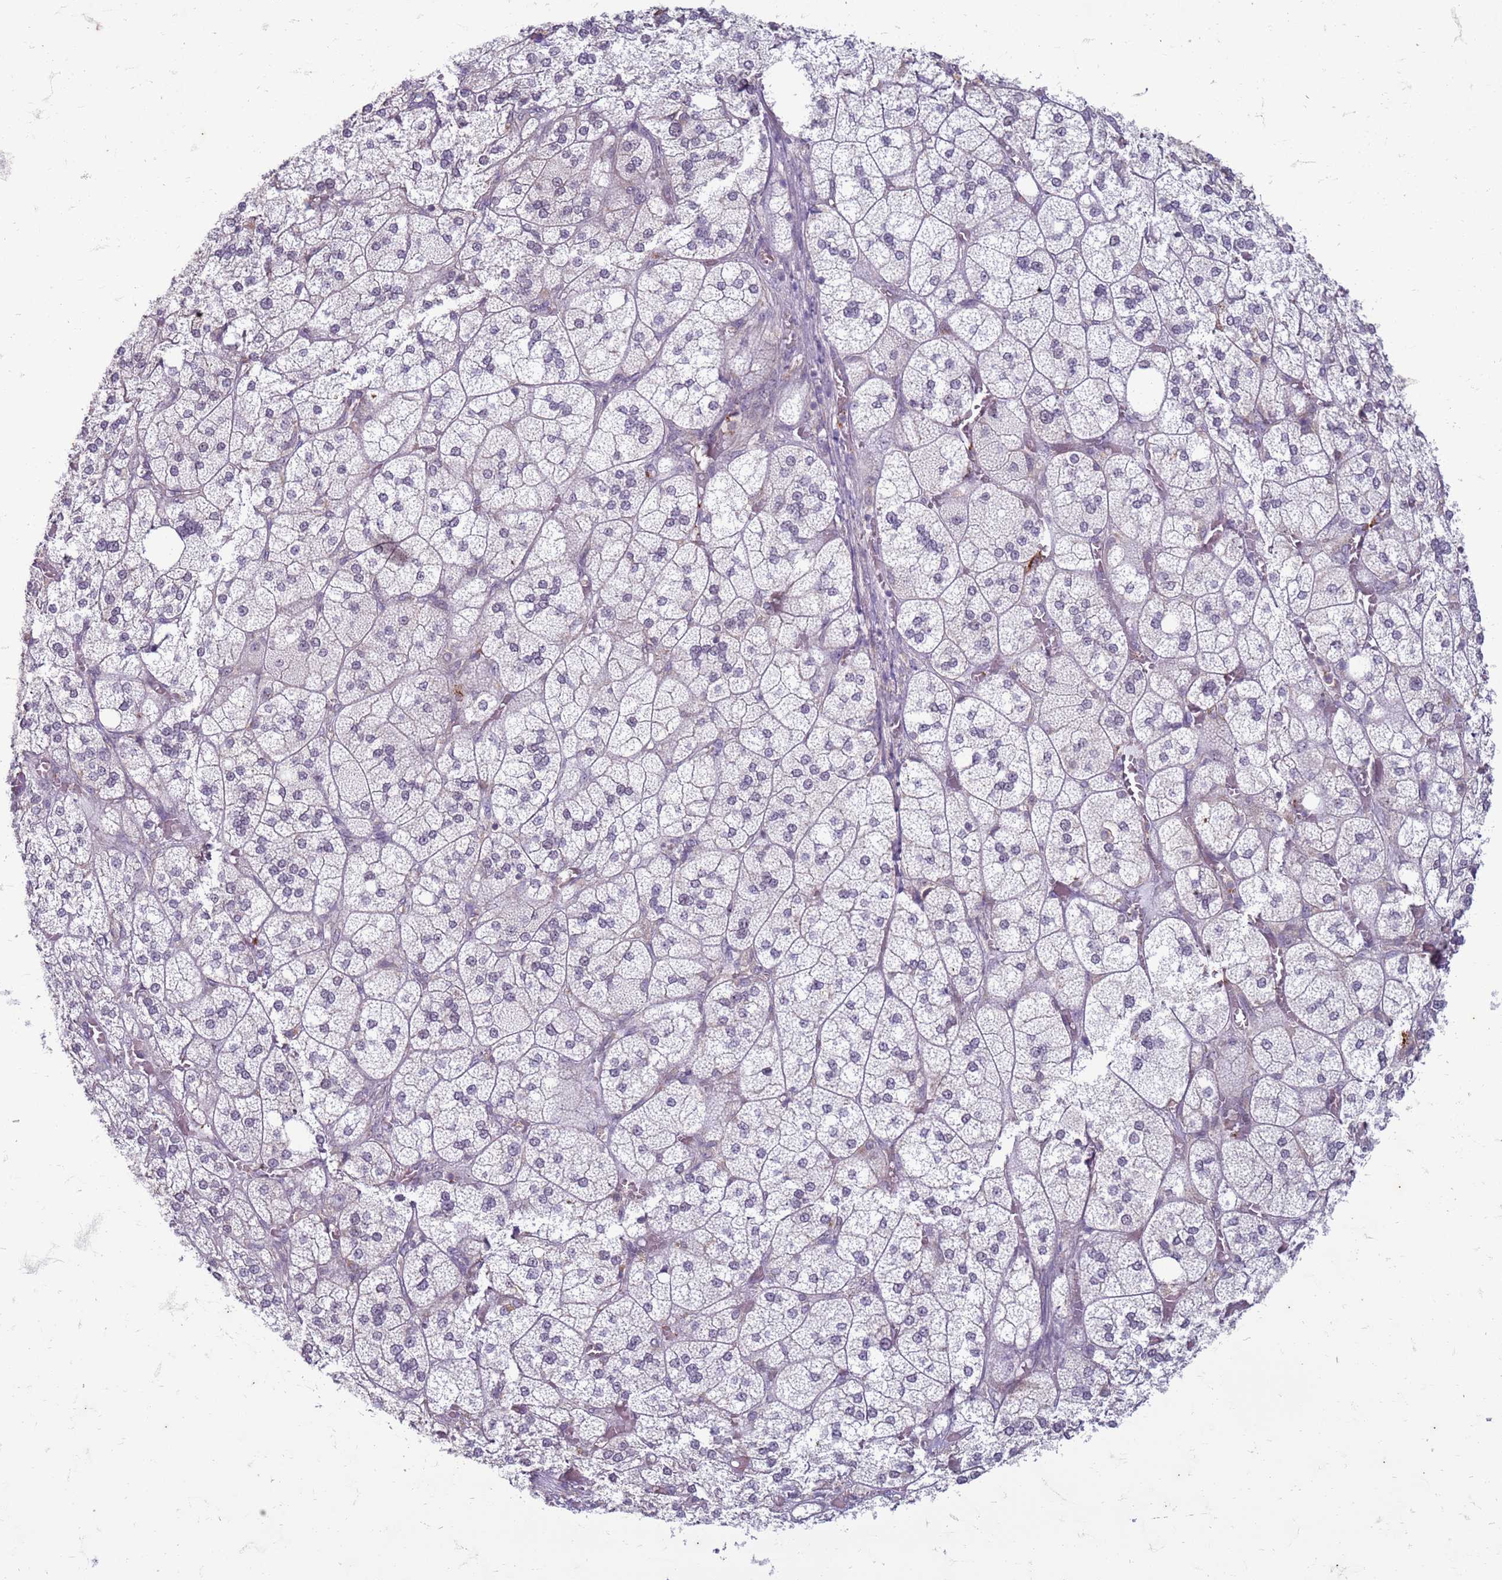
{"staining": {"intensity": "negative", "quantity": "none", "location": "none"}, "tissue": "adrenal gland", "cell_type": "Glandular cells", "image_type": "normal", "snomed": [{"axis": "morphology", "description": "Normal tissue, NOS"}, {"axis": "topography", "description": "Adrenal gland"}], "caption": "The photomicrograph displays no significant positivity in glandular cells of adrenal gland.", "gene": "SLC15A3", "patient": {"sex": "male", "age": 61}}